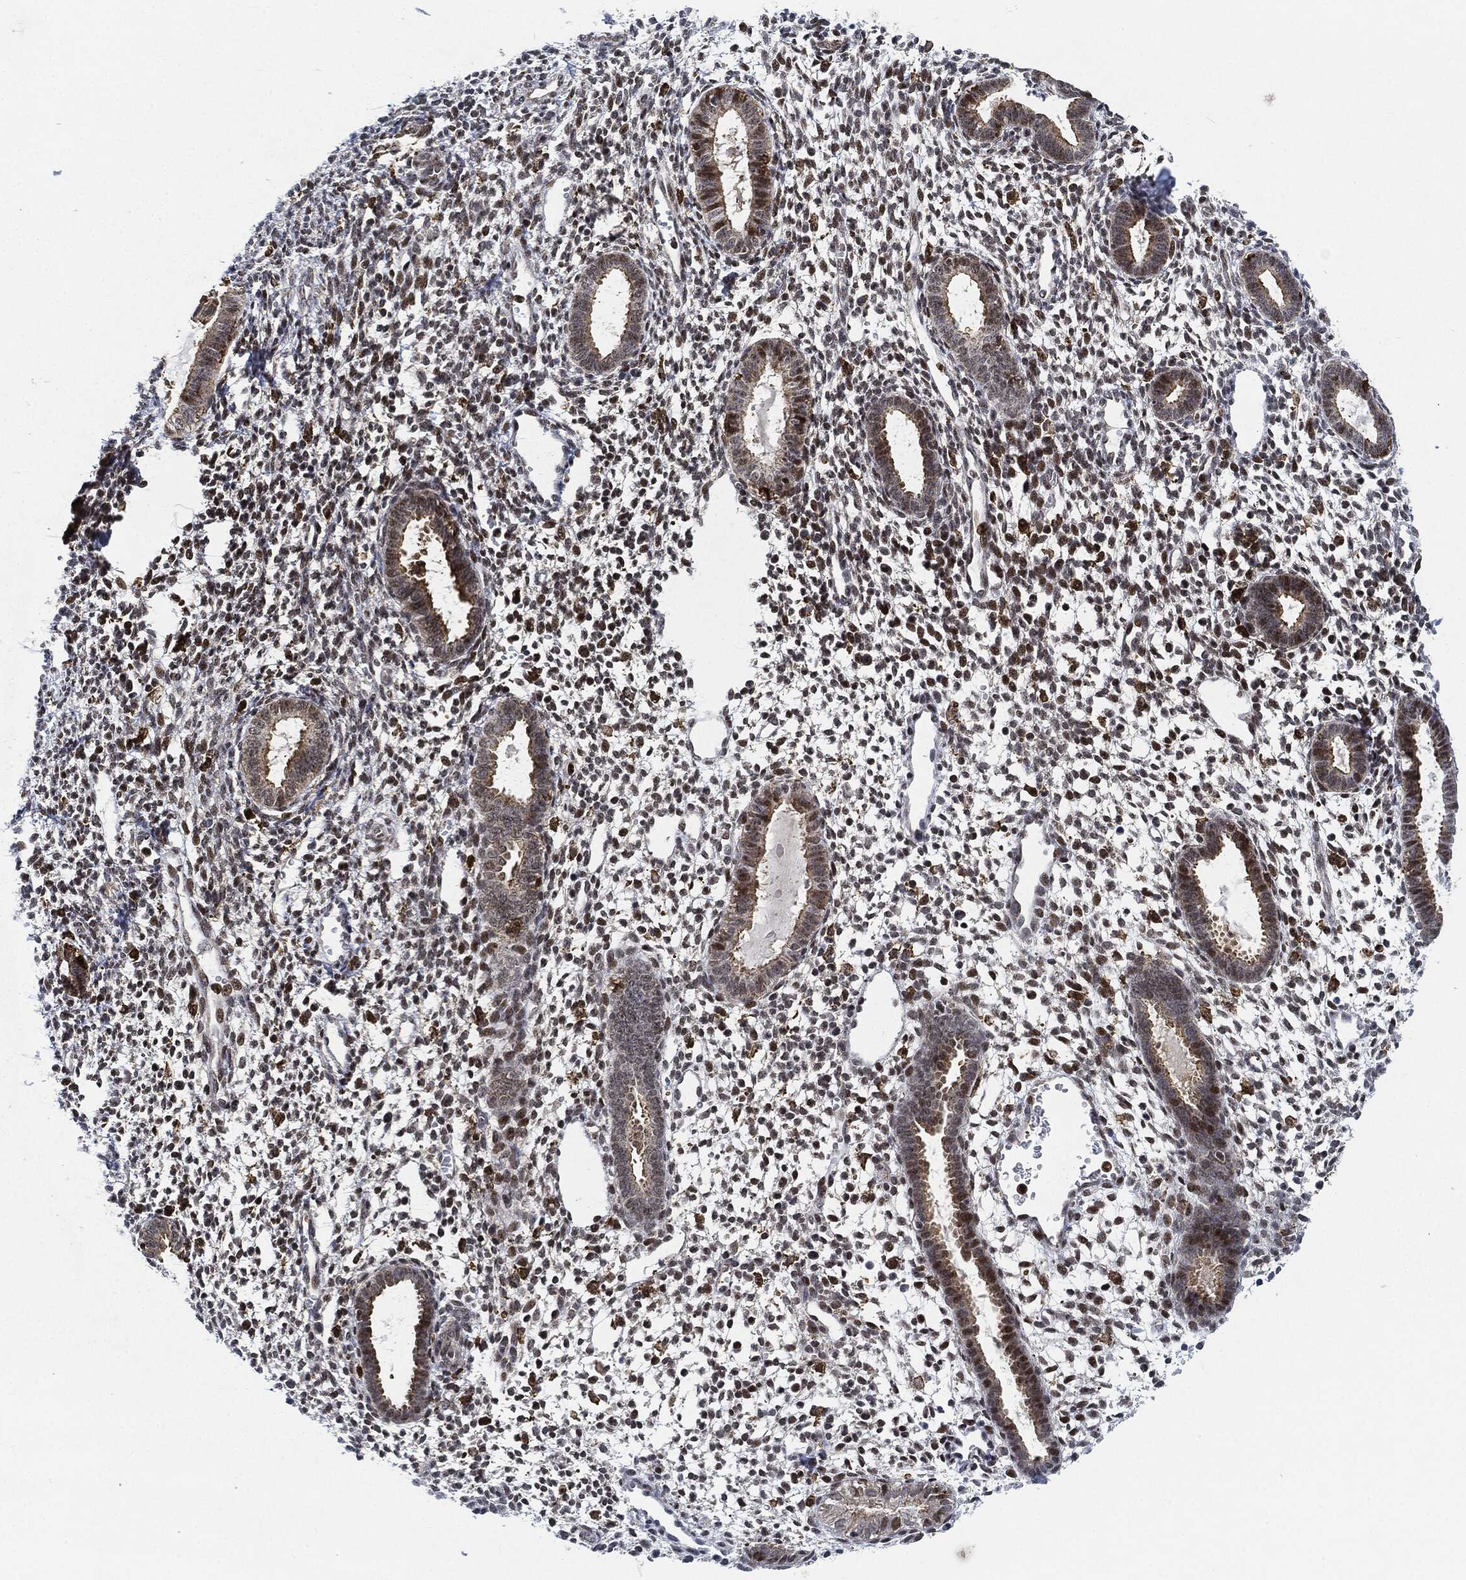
{"staining": {"intensity": "negative", "quantity": "none", "location": "none"}, "tissue": "endometrium", "cell_type": "Cells in endometrial stroma", "image_type": "normal", "snomed": [{"axis": "morphology", "description": "Normal tissue, NOS"}, {"axis": "topography", "description": "Endometrium"}], "caption": "Immunohistochemical staining of benign endometrium reveals no significant expression in cells in endometrial stroma. (Immunohistochemistry (ihc), brightfield microscopy, high magnification).", "gene": "NANOS3", "patient": {"sex": "female", "age": 36}}